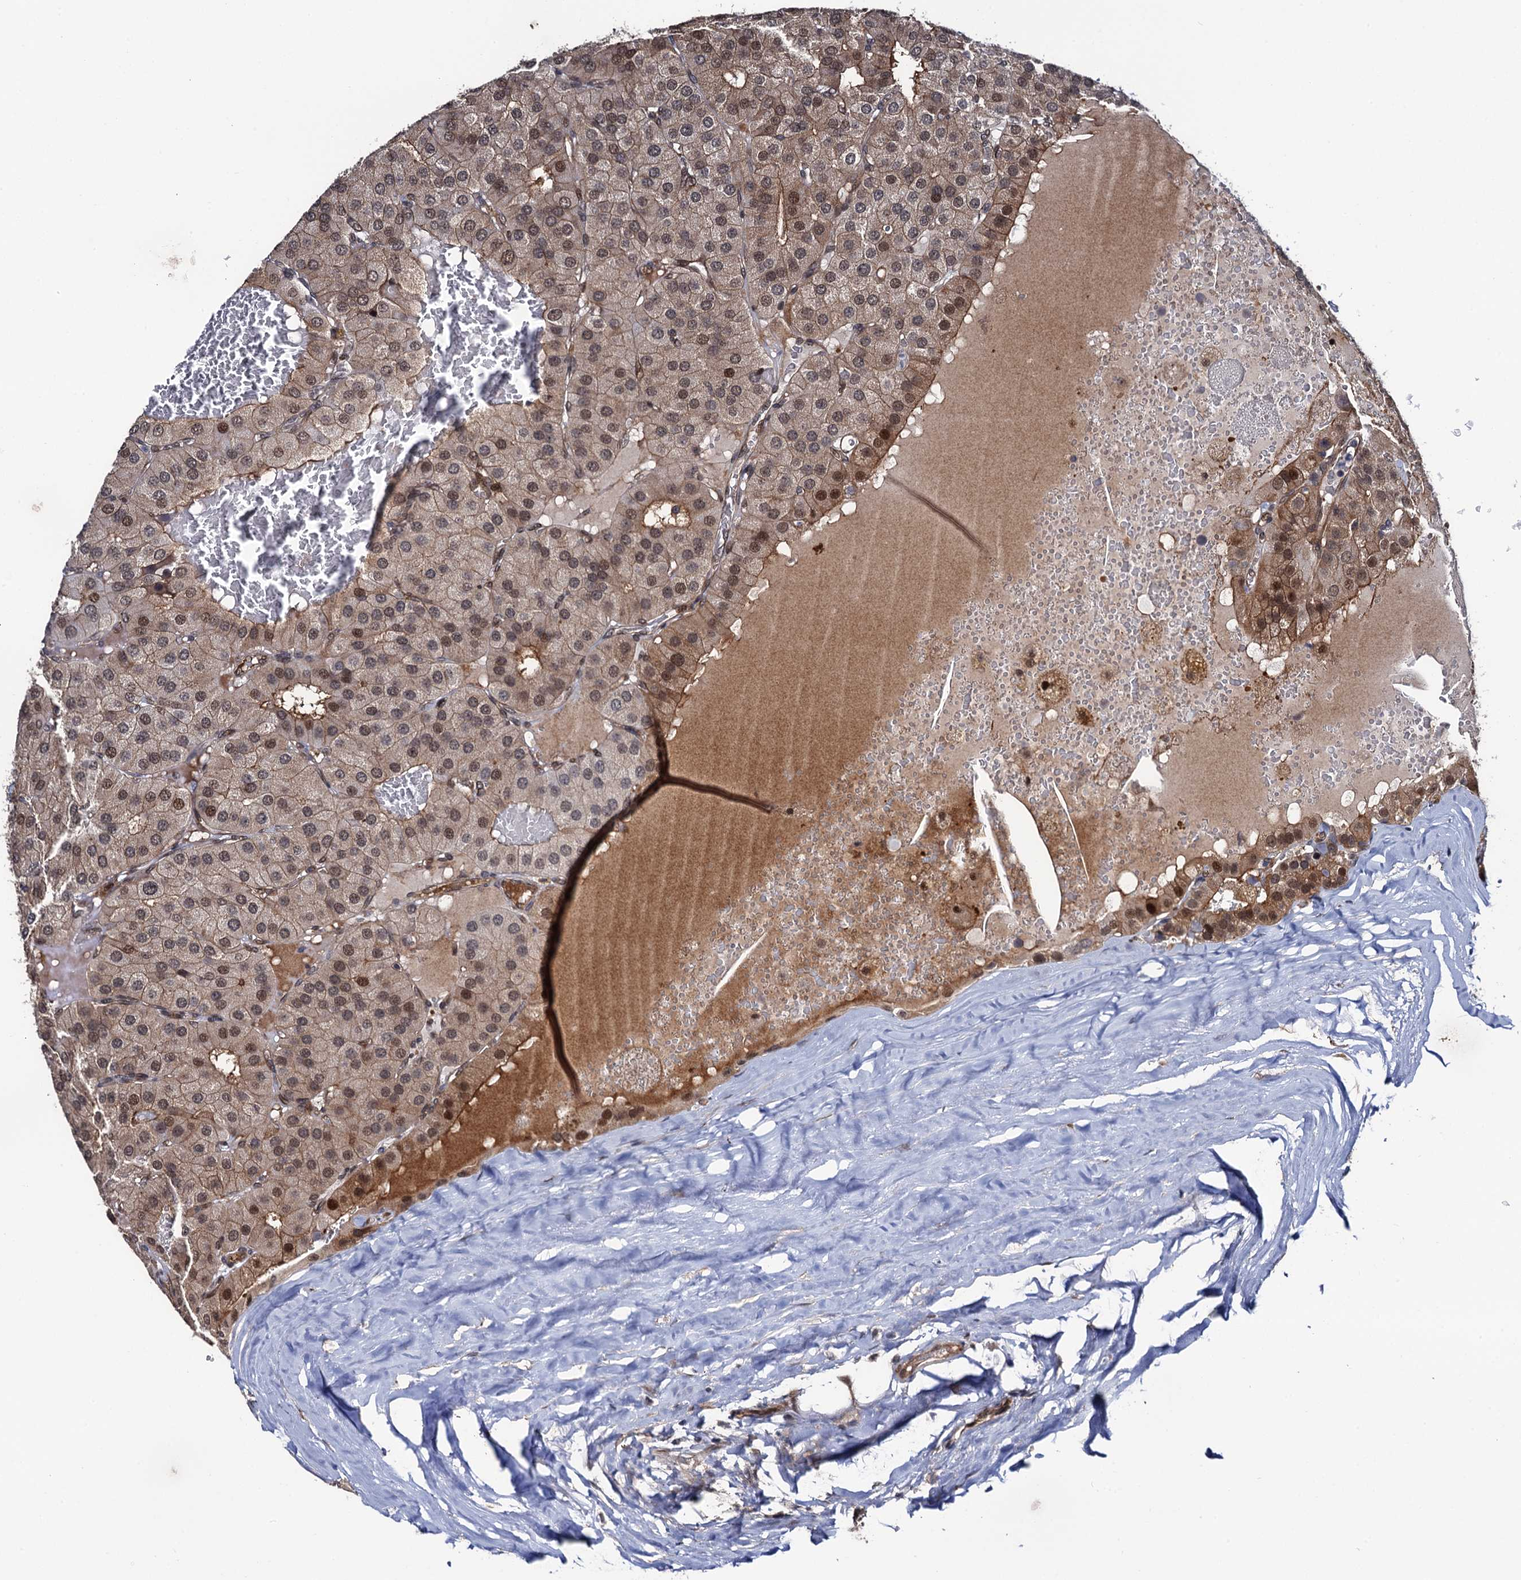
{"staining": {"intensity": "moderate", "quantity": "<25%", "location": "cytoplasmic/membranous,nuclear"}, "tissue": "parathyroid gland", "cell_type": "Glandular cells", "image_type": "normal", "snomed": [{"axis": "morphology", "description": "Normal tissue, NOS"}, {"axis": "morphology", "description": "Adenoma, NOS"}, {"axis": "topography", "description": "Parathyroid gland"}], "caption": "Glandular cells demonstrate low levels of moderate cytoplasmic/membranous,nuclear staining in approximately <25% of cells in normal parathyroid gland. (Stains: DAB in brown, nuclei in blue, Microscopy: brightfield microscopy at high magnification).", "gene": "CDC23", "patient": {"sex": "female", "age": 86}}